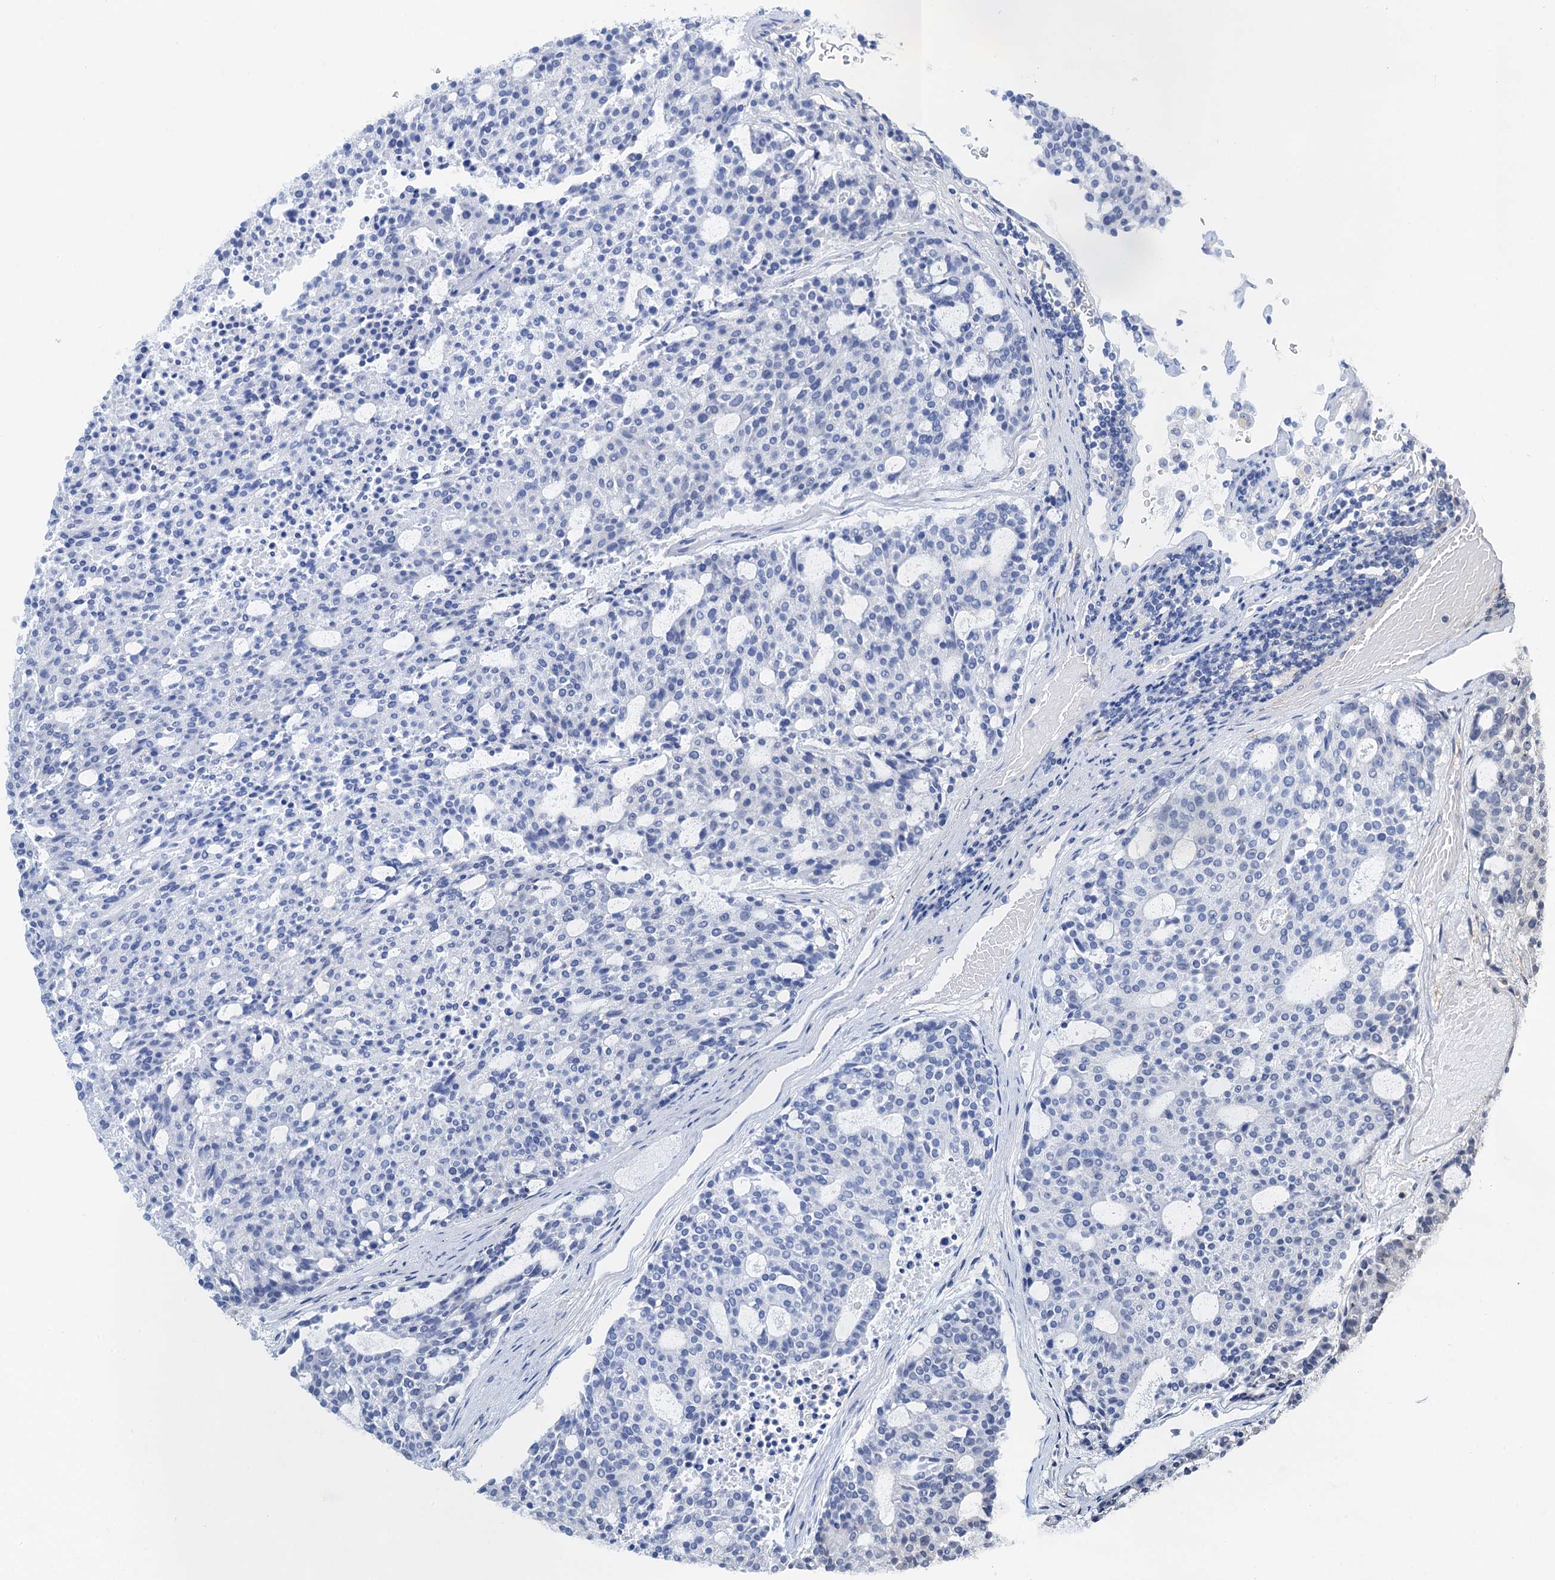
{"staining": {"intensity": "negative", "quantity": "none", "location": "none"}, "tissue": "carcinoid", "cell_type": "Tumor cells", "image_type": "cancer", "snomed": [{"axis": "morphology", "description": "Carcinoid, malignant, NOS"}, {"axis": "topography", "description": "Pancreas"}], "caption": "The IHC histopathology image has no significant staining in tumor cells of carcinoid (malignant) tissue.", "gene": "TMA16", "patient": {"sex": "female", "age": 54}}